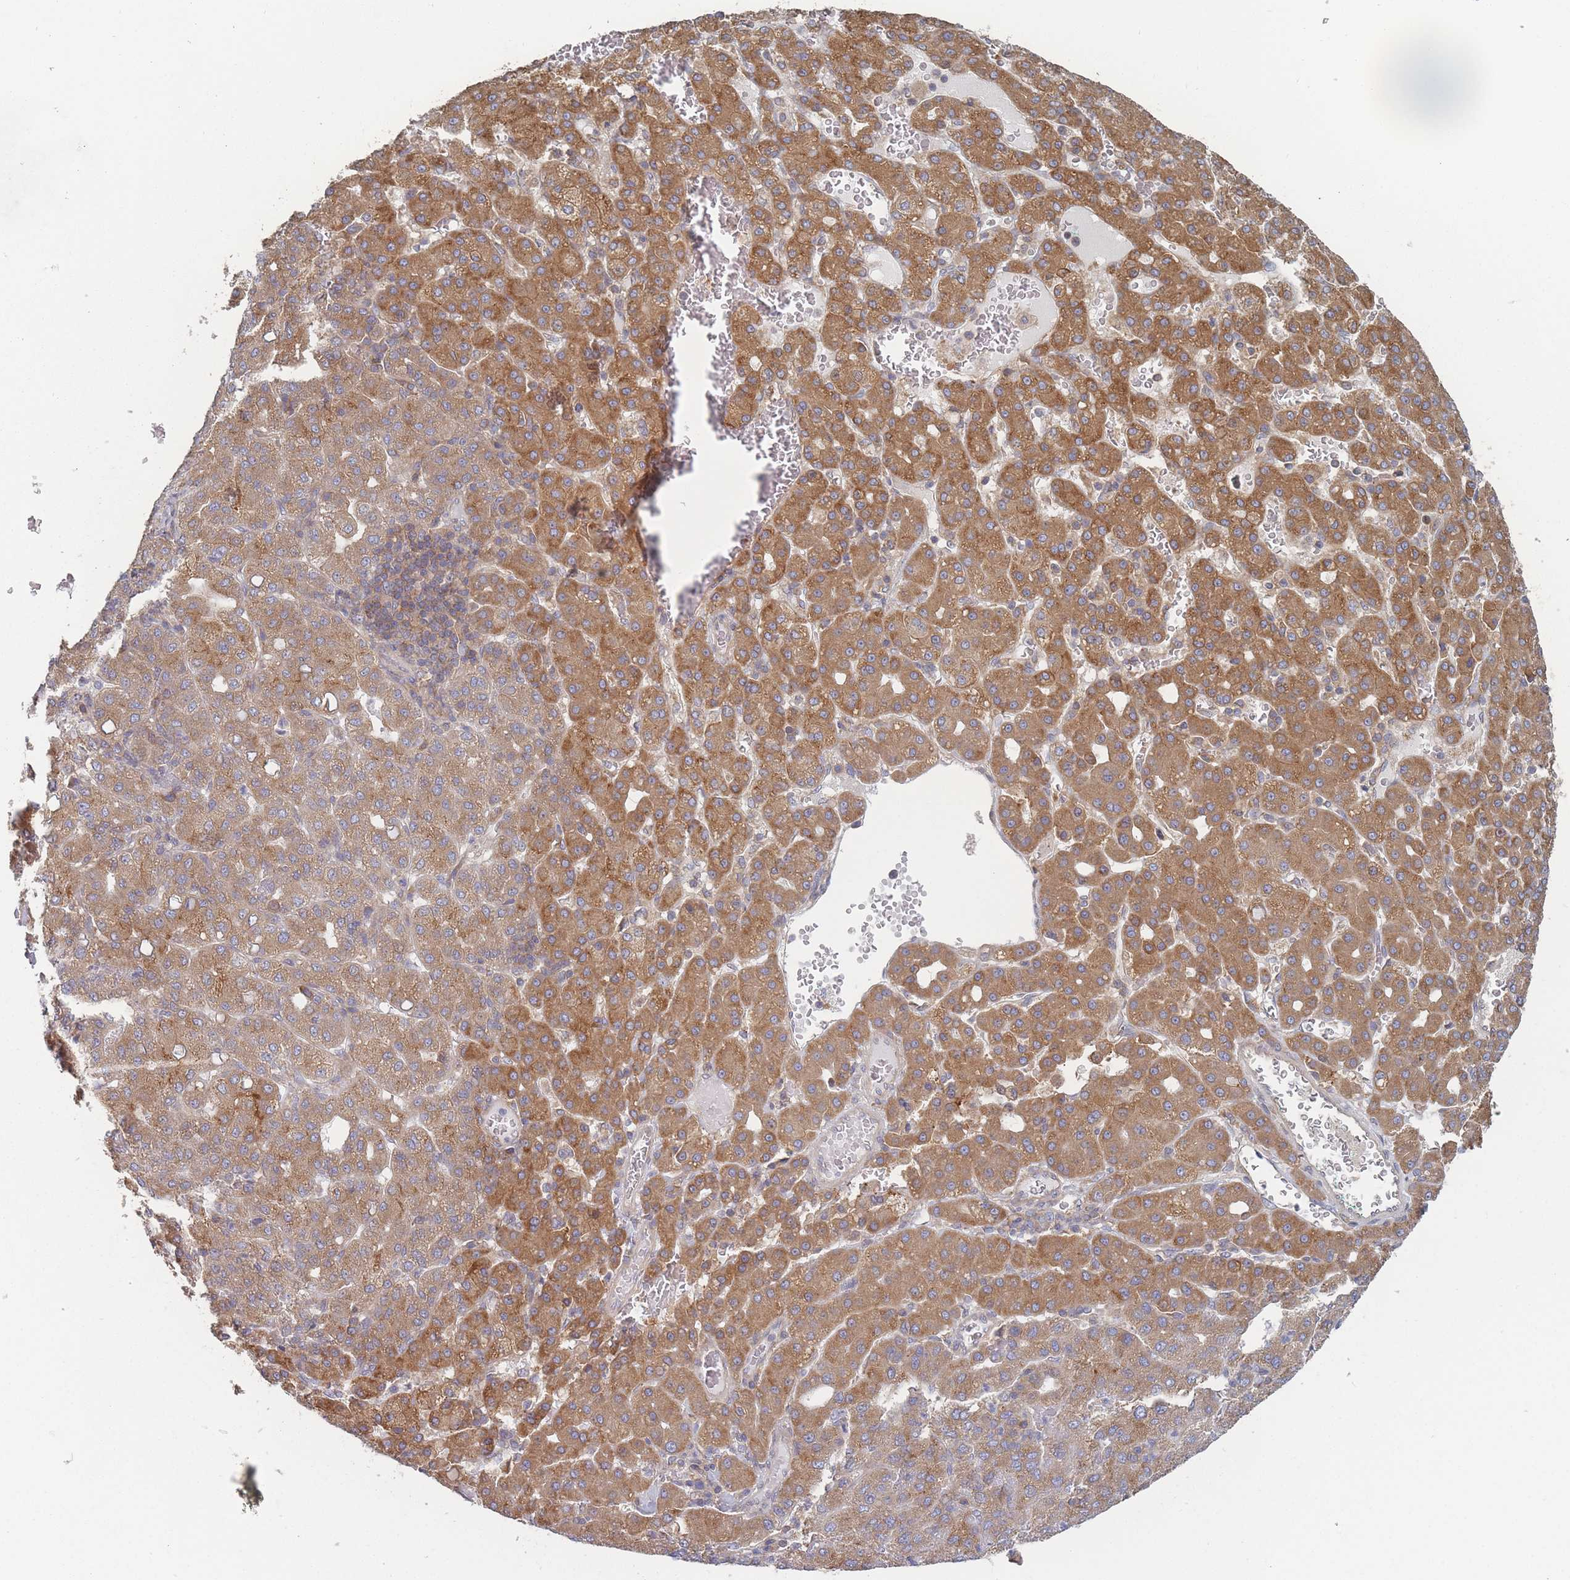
{"staining": {"intensity": "moderate", "quantity": ">75%", "location": "cytoplasmic/membranous"}, "tissue": "liver cancer", "cell_type": "Tumor cells", "image_type": "cancer", "snomed": [{"axis": "morphology", "description": "Carcinoma, Hepatocellular, NOS"}, {"axis": "topography", "description": "Liver"}], "caption": "An immunohistochemistry (IHC) image of tumor tissue is shown. Protein staining in brown labels moderate cytoplasmic/membranous positivity in liver hepatocellular carcinoma within tumor cells.", "gene": "KDSR", "patient": {"sex": "male", "age": 65}}